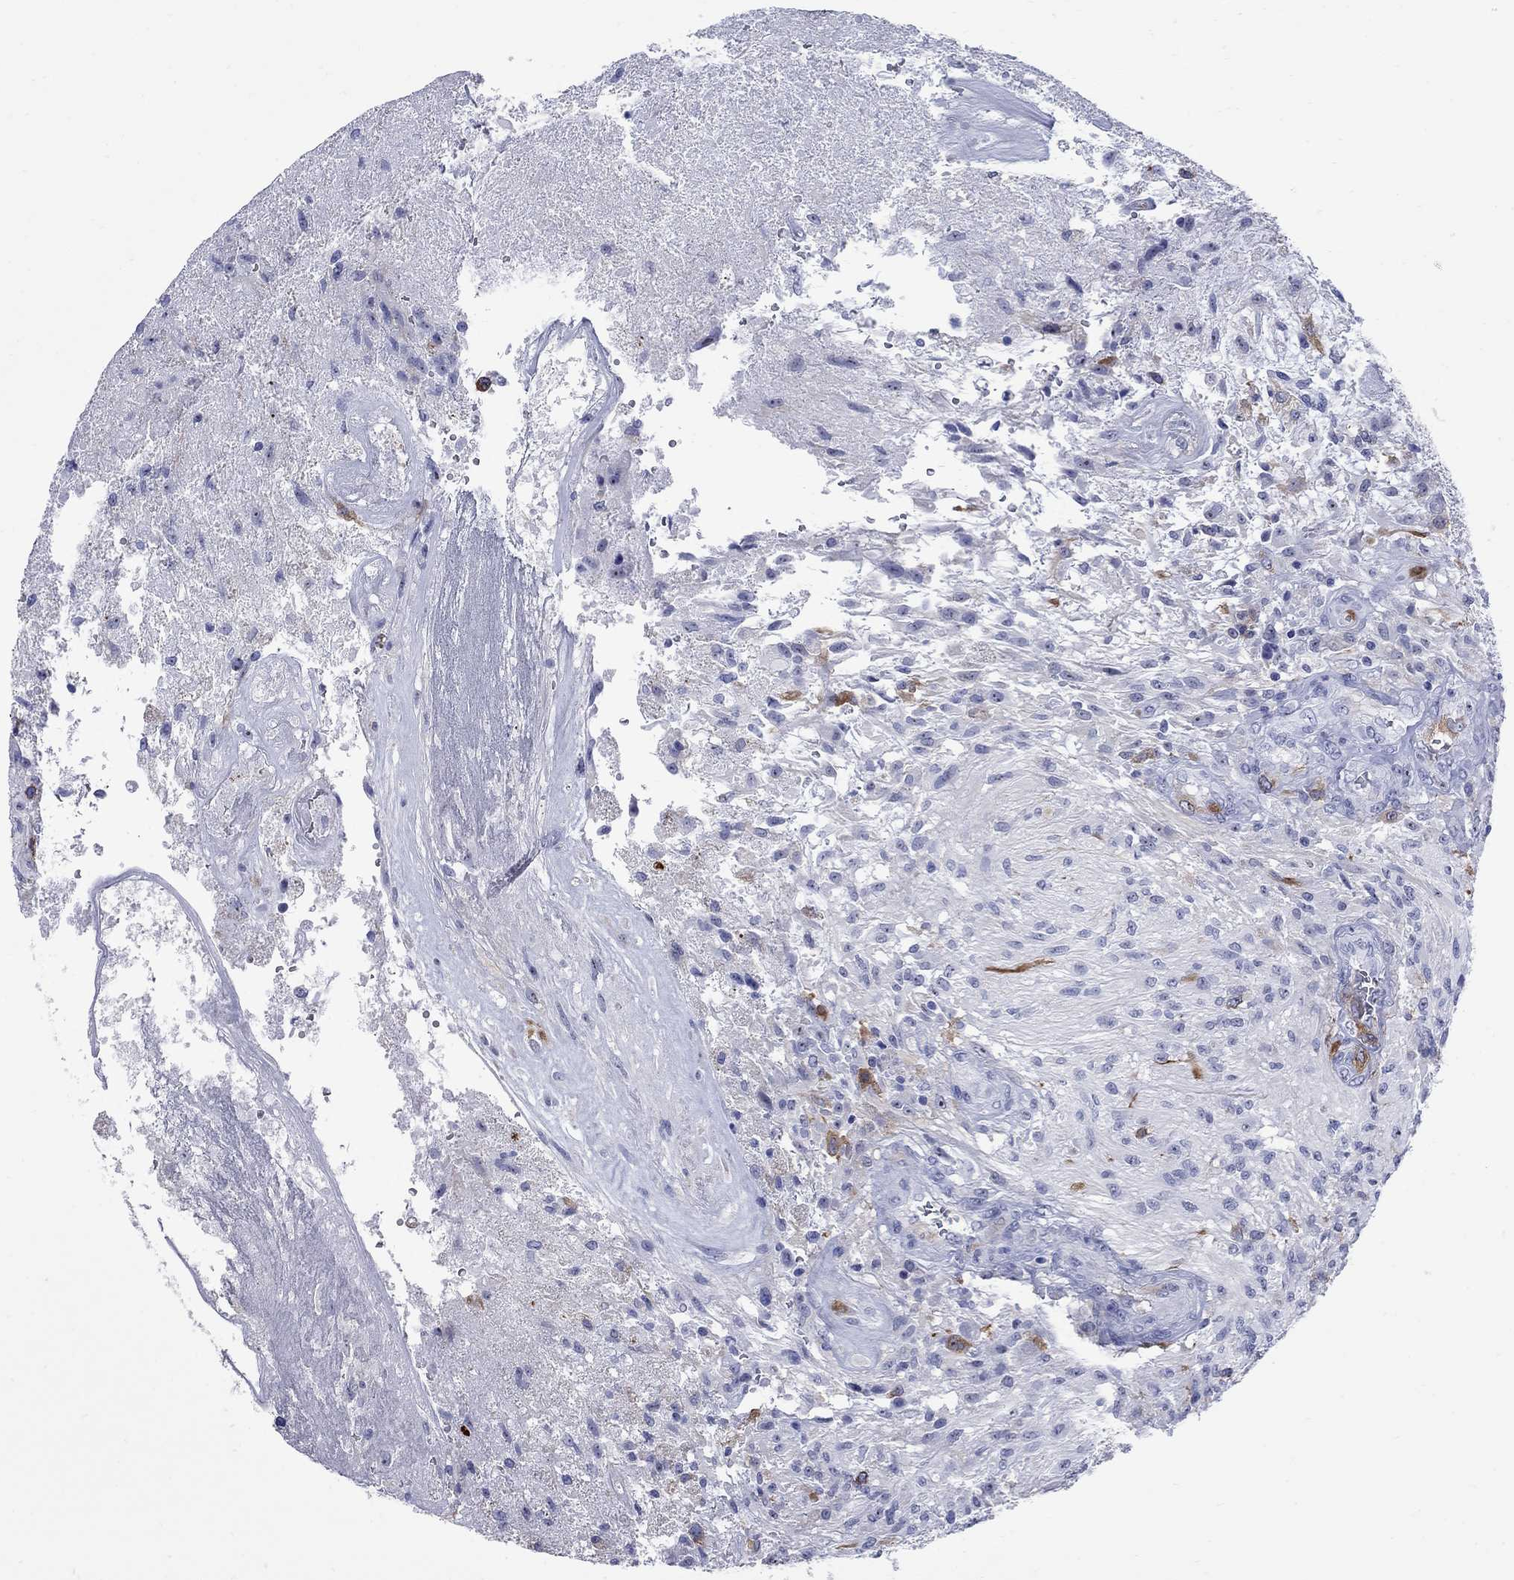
{"staining": {"intensity": "strong", "quantity": "<25%", "location": "cytoplasmic/membranous"}, "tissue": "glioma", "cell_type": "Tumor cells", "image_type": "cancer", "snomed": [{"axis": "morphology", "description": "Glioma, malignant, High grade"}, {"axis": "topography", "description": "Brain"}], "caption": "Malignant glioma (high-grade) stained with IHC displays strong cytoplasmic/membranous expression in about <25% of tumor cells.", "gene": "TACC3", "patient": {"sex": "male", "age": 56}}